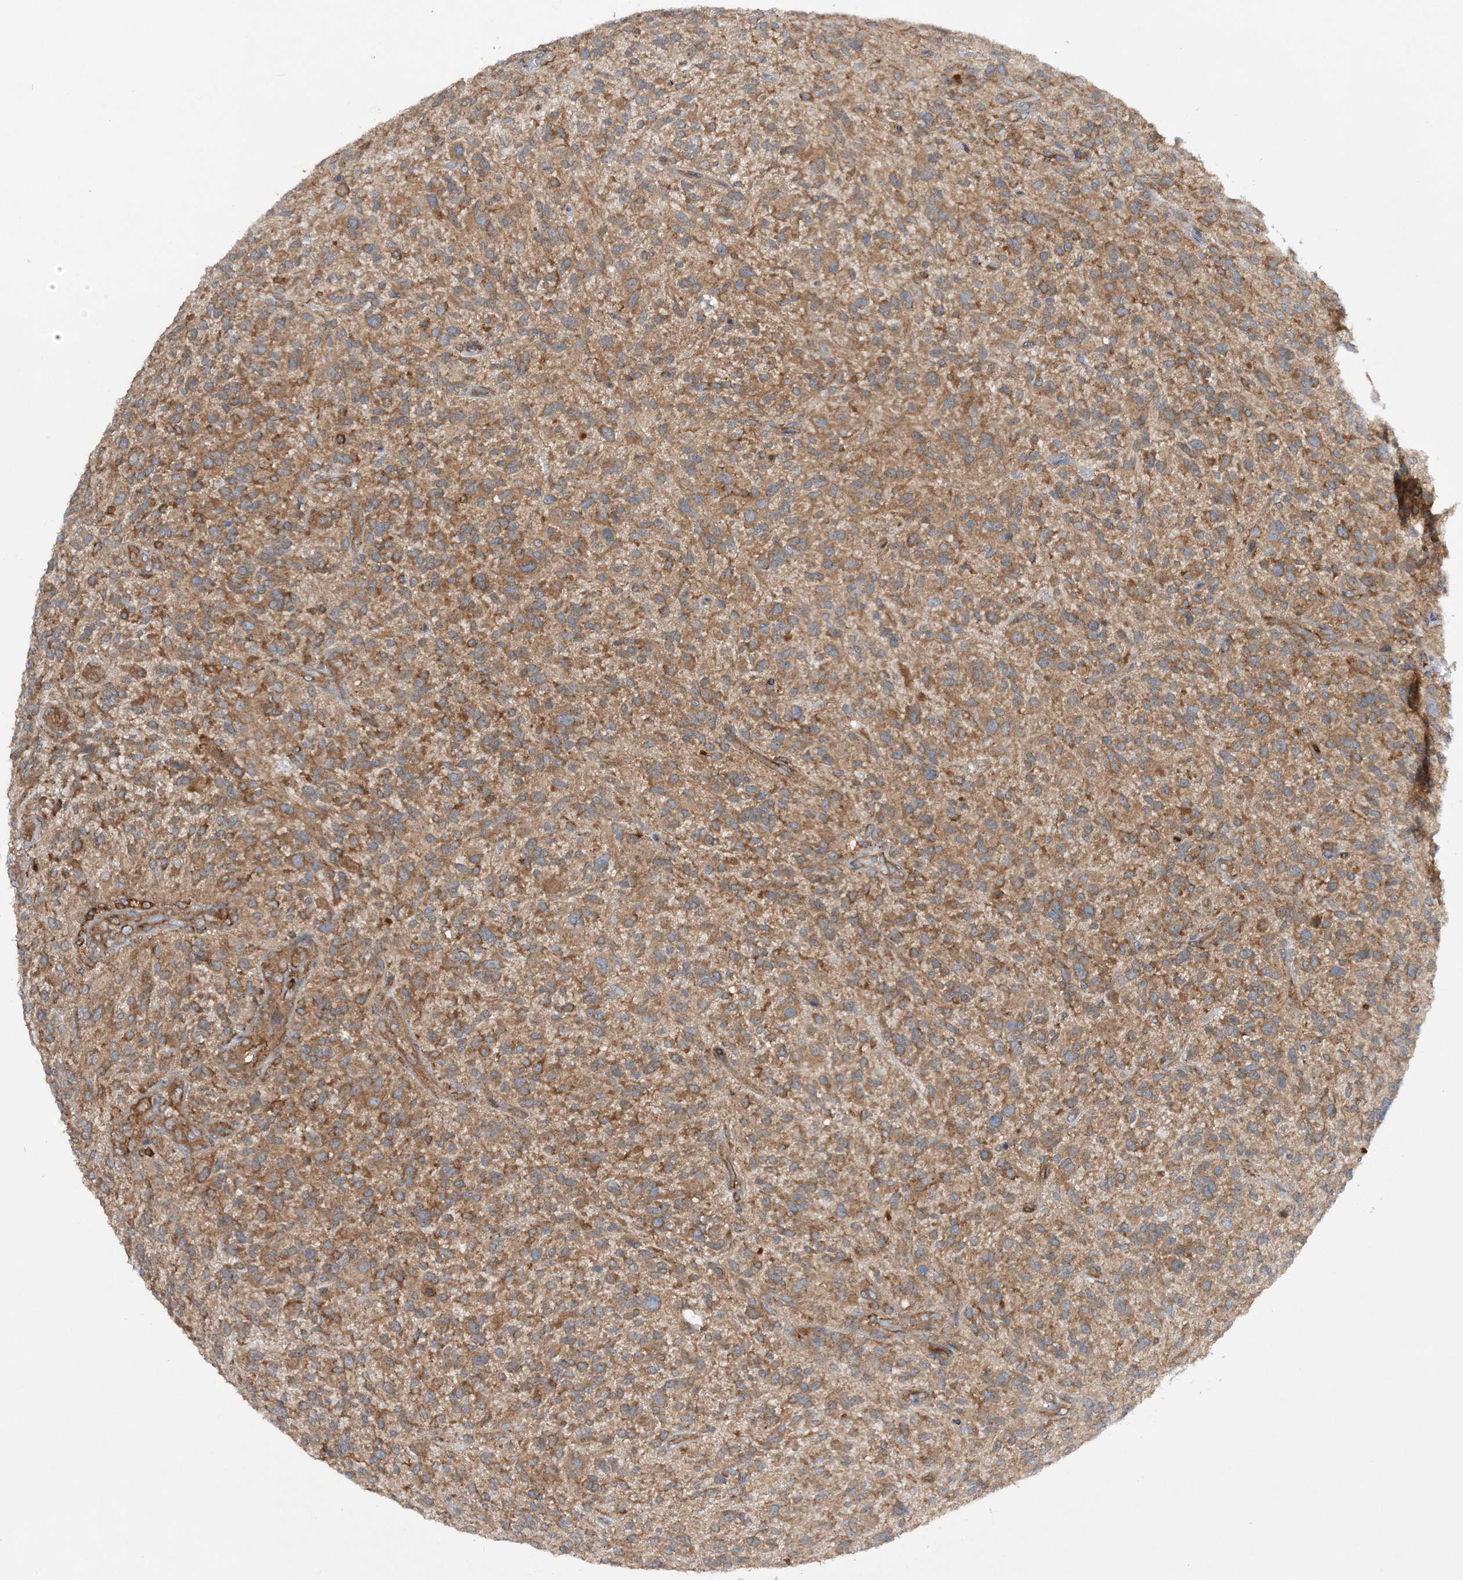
{"staining": {"intensity": "moderate", "quantity": ">75%", "location": "cytoplasmic/membranous"}, "tissue": "glioma", "cell_type": "Tumor cells", "image_type": "cancer", "snomed": [{"axis": "morphology", "description": "Glioma, malignant, High grade"}, {"axis": "topography", "description": "Brain"}], "caption": "Protein staining displays moderate cytoplasmic/membranous positivity in about >75% of tumor cells in glioma. Using DAB (brown) and hematoxylin (blue) stains, captured at high magnification using brightfield microscopy.", "gene": "ACAP2", "patient": {"sex": "male", "age": 47}}